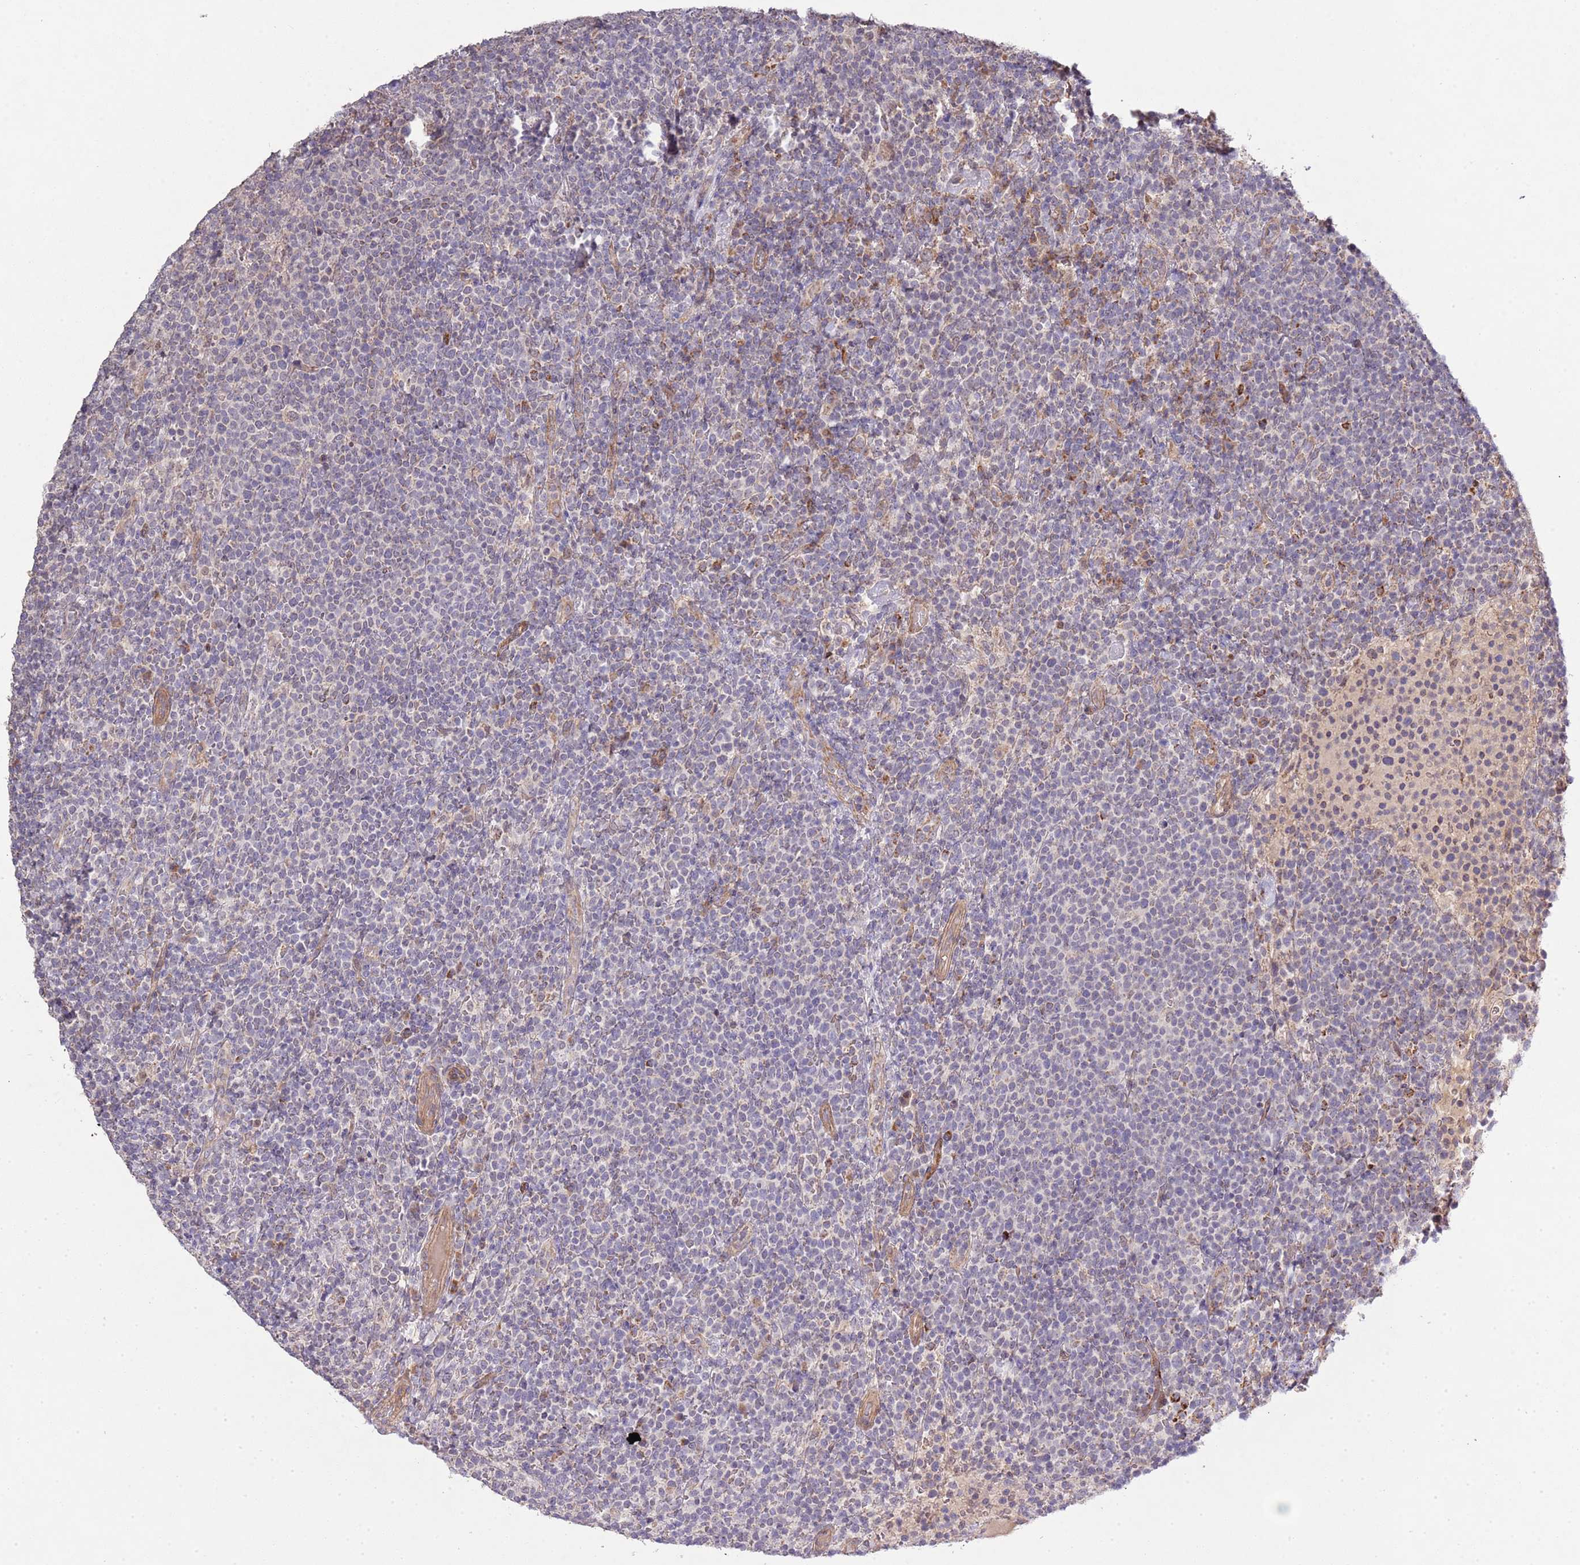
{"staining": {"intensity": "negative", "quantity": "none", "location": "none"}, "tissue": "lymphoma", "cell_type": "Tumor cells", "image_type": "cancer", "snomed": [{"axis": "morphology", "description": "Malignant lymphoma, non-Hodgkin's type, High grade"}, {"axis": "topography", "description": "Lymph node"}], "caption": "This is an immunohistochemistry (IHC) micrograph of lymphoma. There is no expression in tumor cells.", "gene": "IVD", "patient": {"sex": "male", "age": 61}}